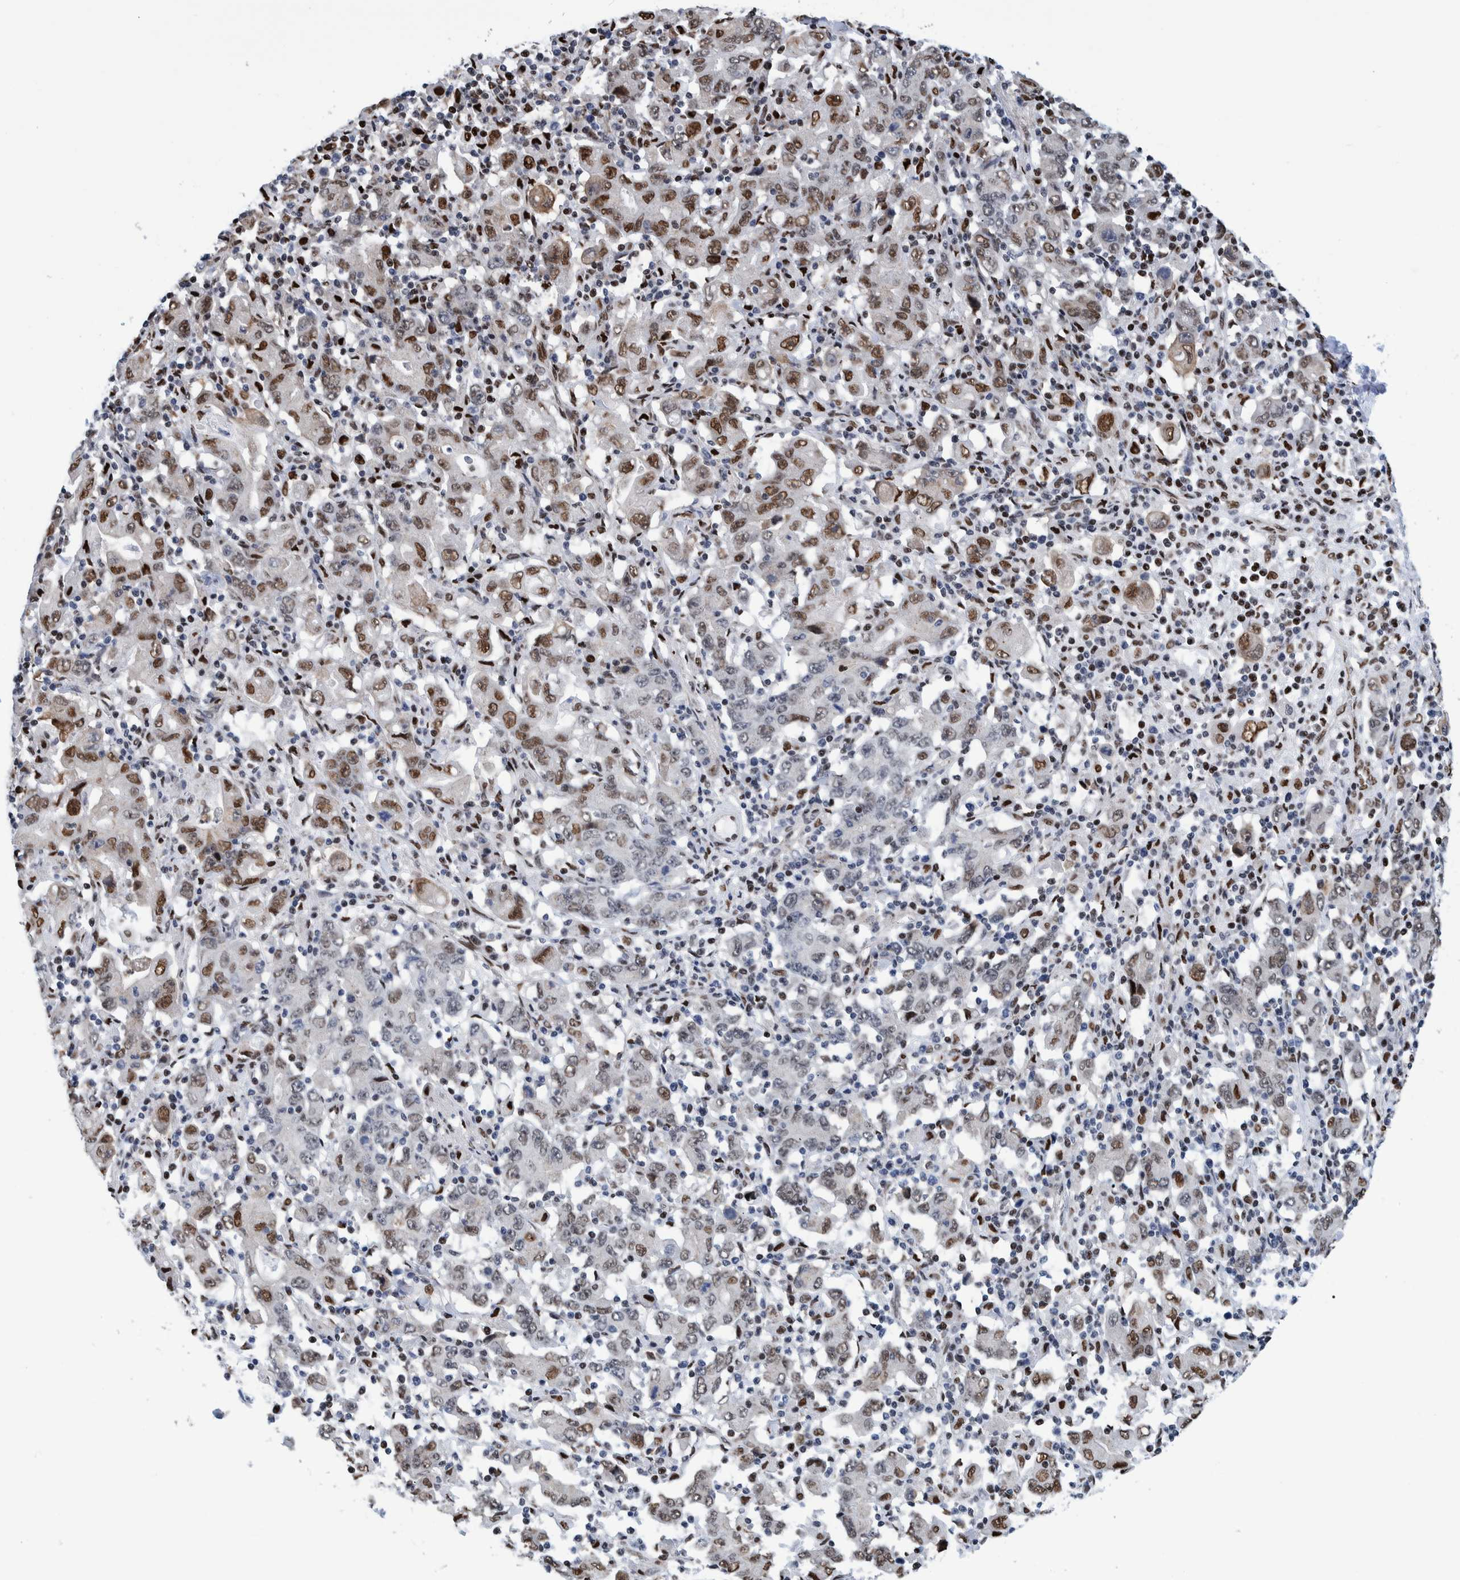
{"staining": {"intensity": "strong", "quantity": "25%-75%", "location": "nuclear"}, "tissue": "stomach cancer", "cell_type": "Tumor cells", "image_type": "cancer", "snomed": [{"axis": "morphology", "description": "Adenocarcinoma, NOS"}, {"axis": "topography", "description": "Stomach, upper"}], "caption": "Immunohistochemical staining of human stomach cancer (adenocarcinoma) exhibits strong nuclear protein staining in approximately 25%-75% of tumor cells.", "gene": "HEATR9", "patient": {"sex": "male", "age": 69}}